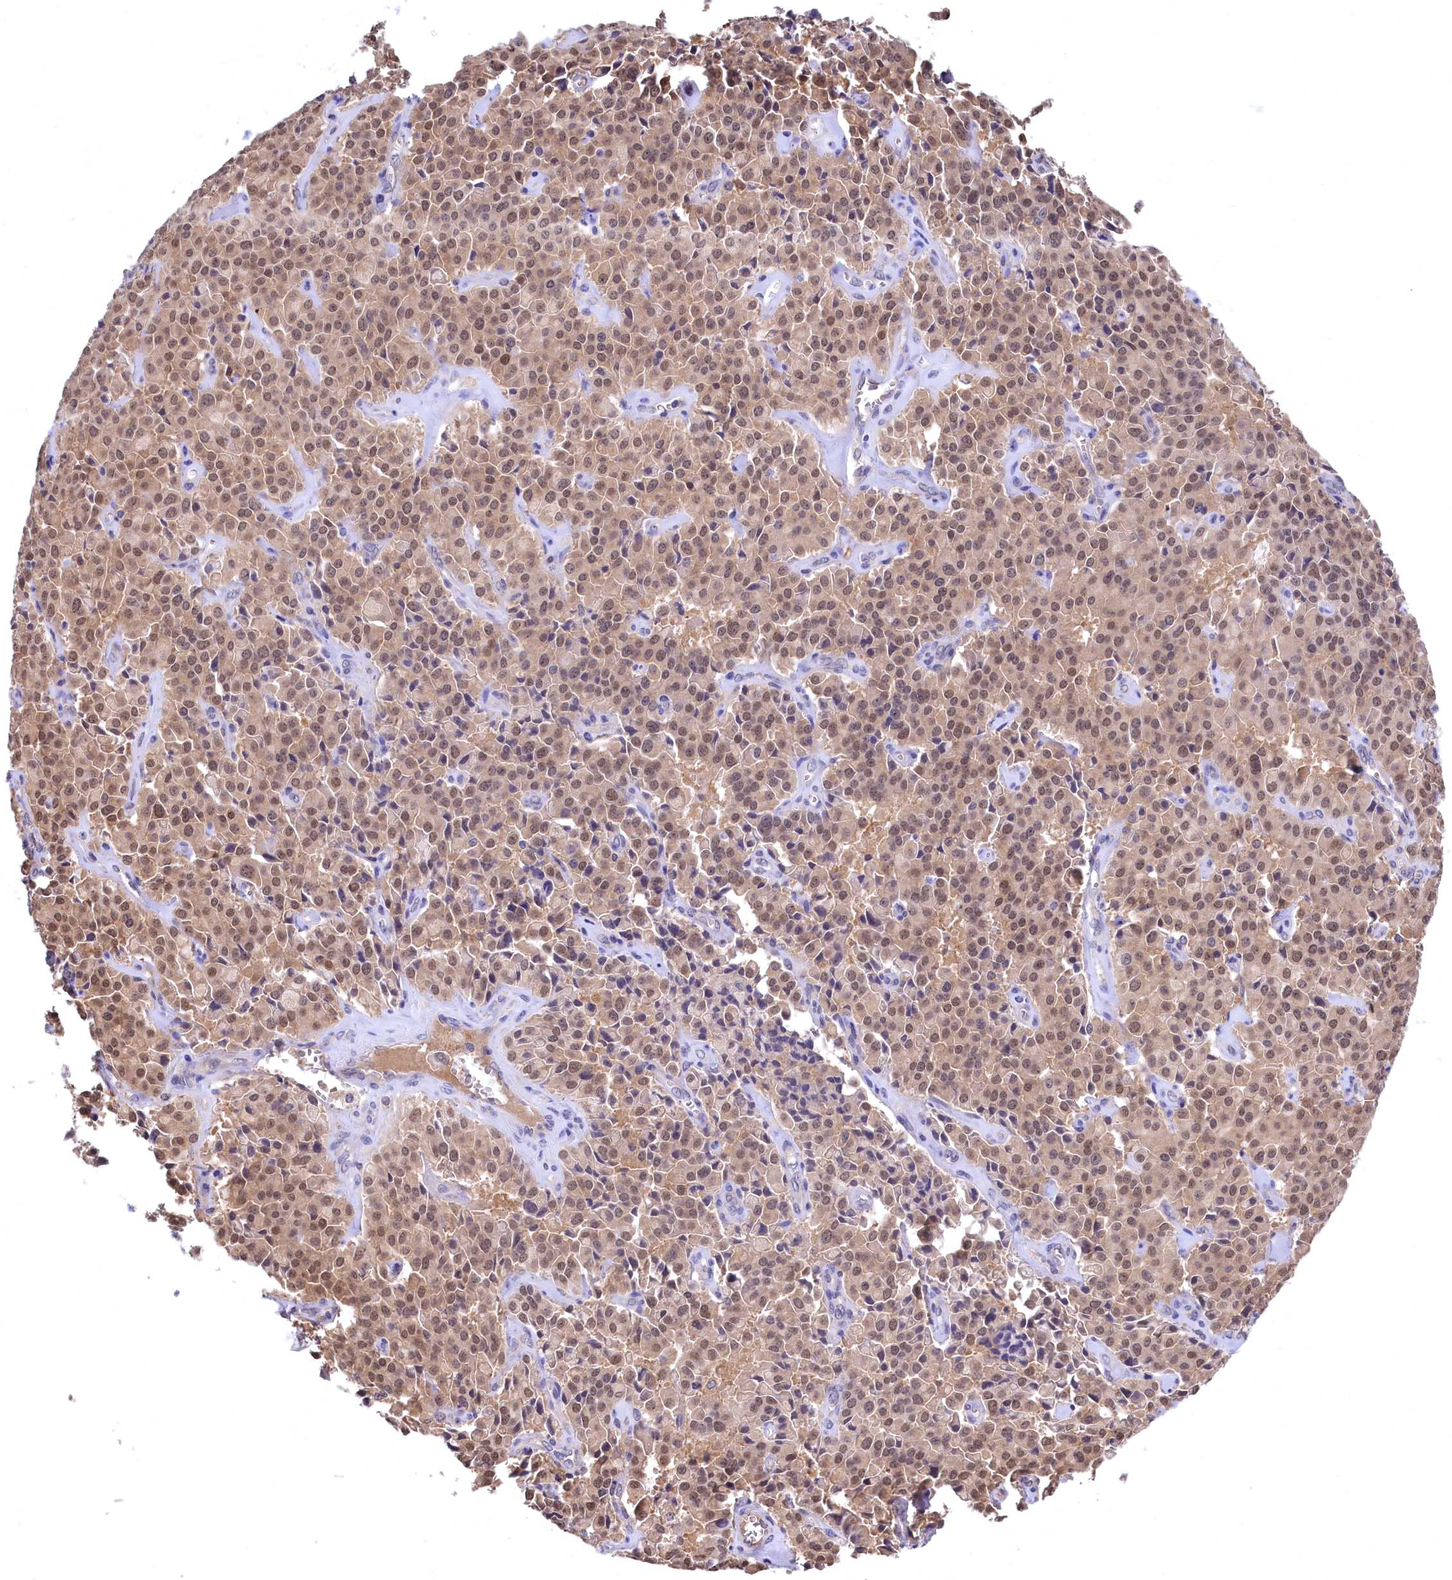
{"staining": {"intensity": "moderate", "quantity": "25%-75%", "location": "cytoplasmic/membranous,nuclear"}, "tissue": "pancreatic cancer", "cell_type": "Tumor cells", "image_type": "cancer", "snomed": [{"axis": "morphology", "description": "Adenocarcinoma, NOS"}, {"axis": "topography", "description": "Pancreas"}], "caption": "This is an image of IHC staining of adenocarcinoma (pancreatic), which shows moderate expression in the cytoplasmic/membranous and nuclear of tumor cells.", "gene": "C11orf54", "patient": {"sex": "male", "age": 65}}